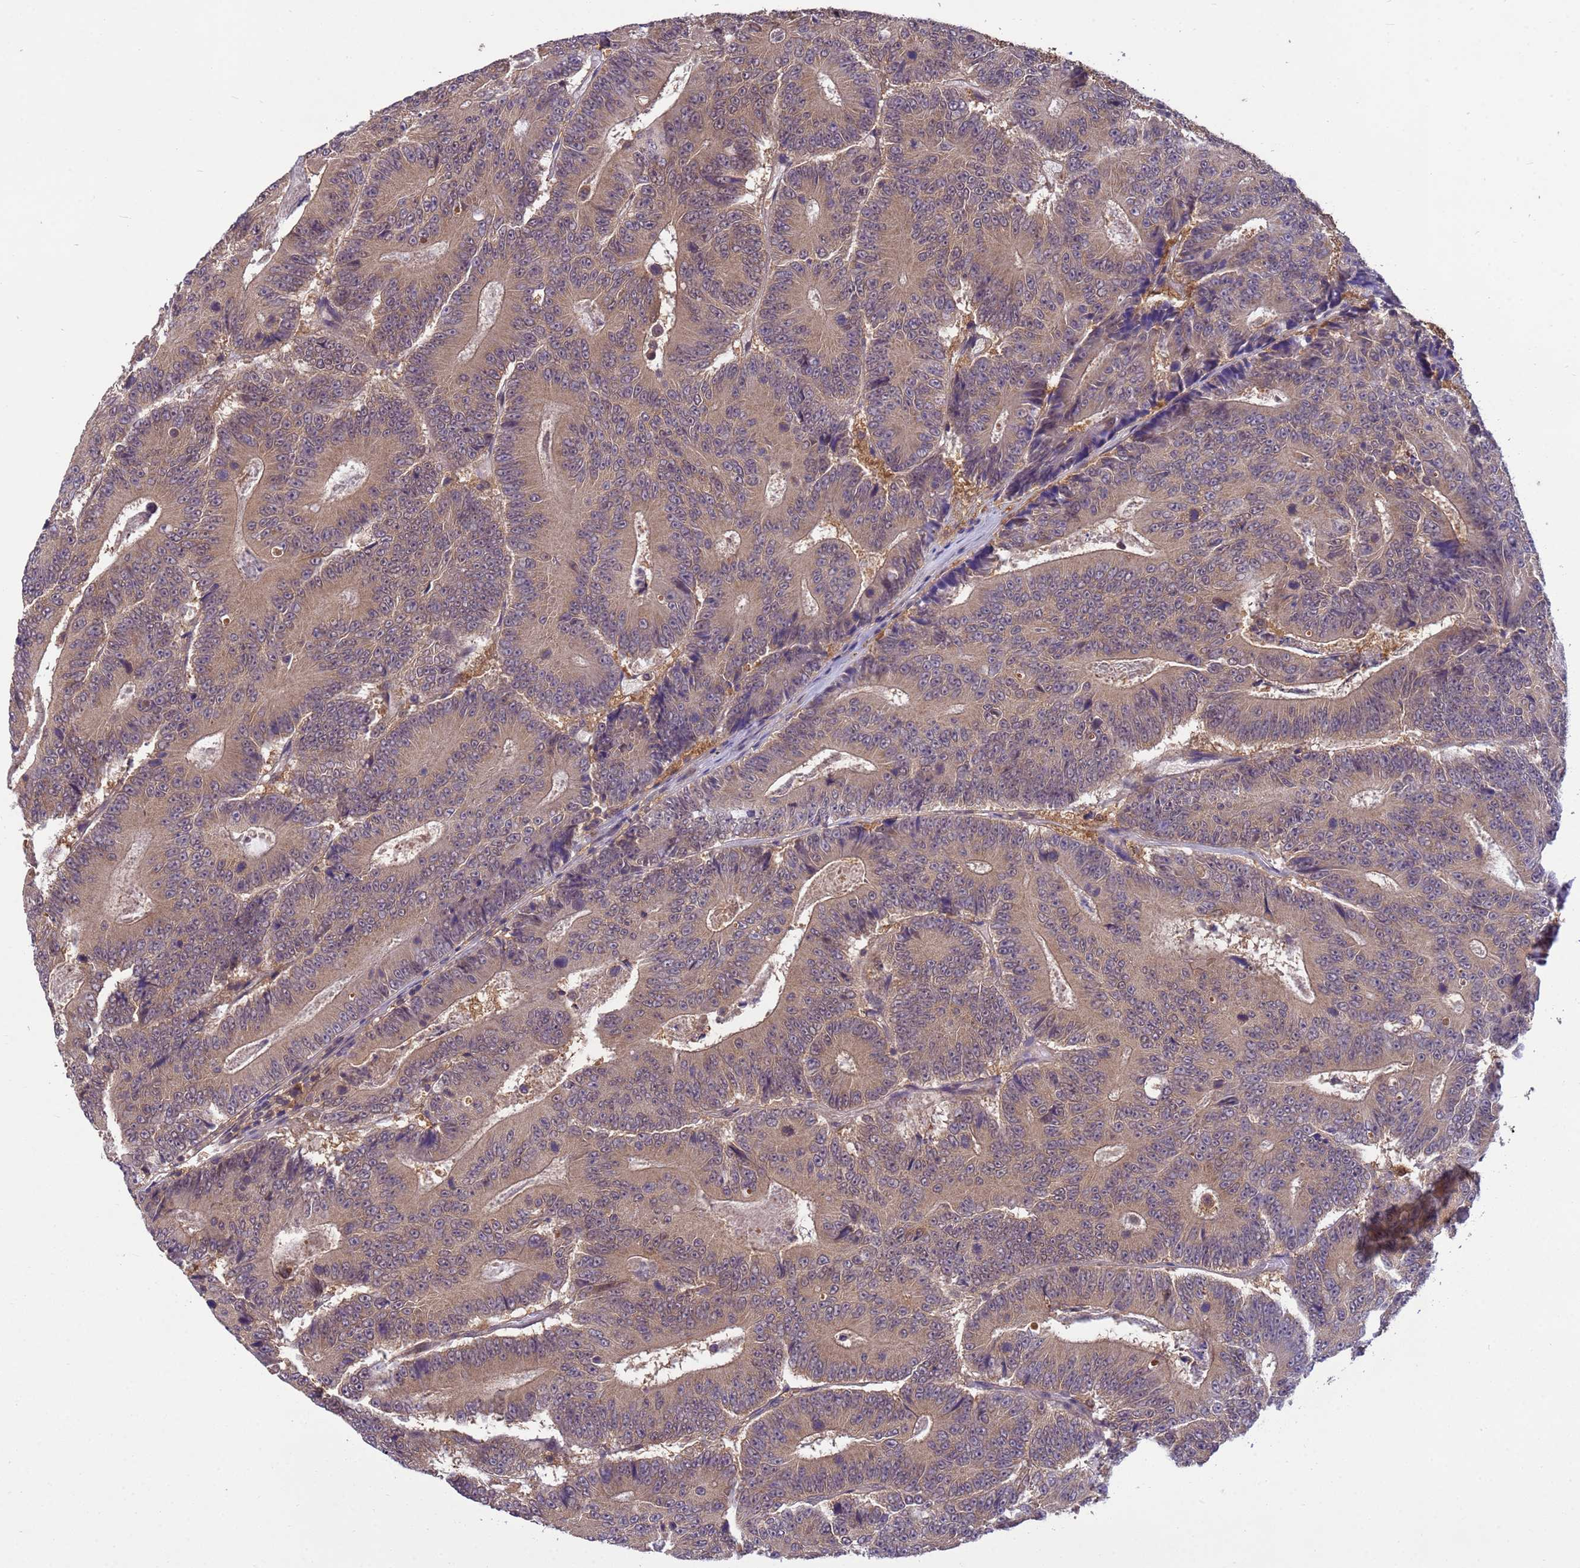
{"staining": {"intensity": "weak", "quantity": ">75%", "location": "cytoplasmic/membranous"}, "tissue": "colorectal cancer", "cell_type": "Tumor cells", "image_type": "cancer", "snomed": [{"axis": "morphology", "description": "Adenocarcinoma, NOS"}, {"axis": "topography", "description": "Colon"}], "caption": "A photomicrograph of colorectal cancer stained for a protein demonstrates weak cytoplasmic/membranous brown staining in tumor cells.", "gene": "NPEPPS", "patient": {"sex": "male", "age": 83}}